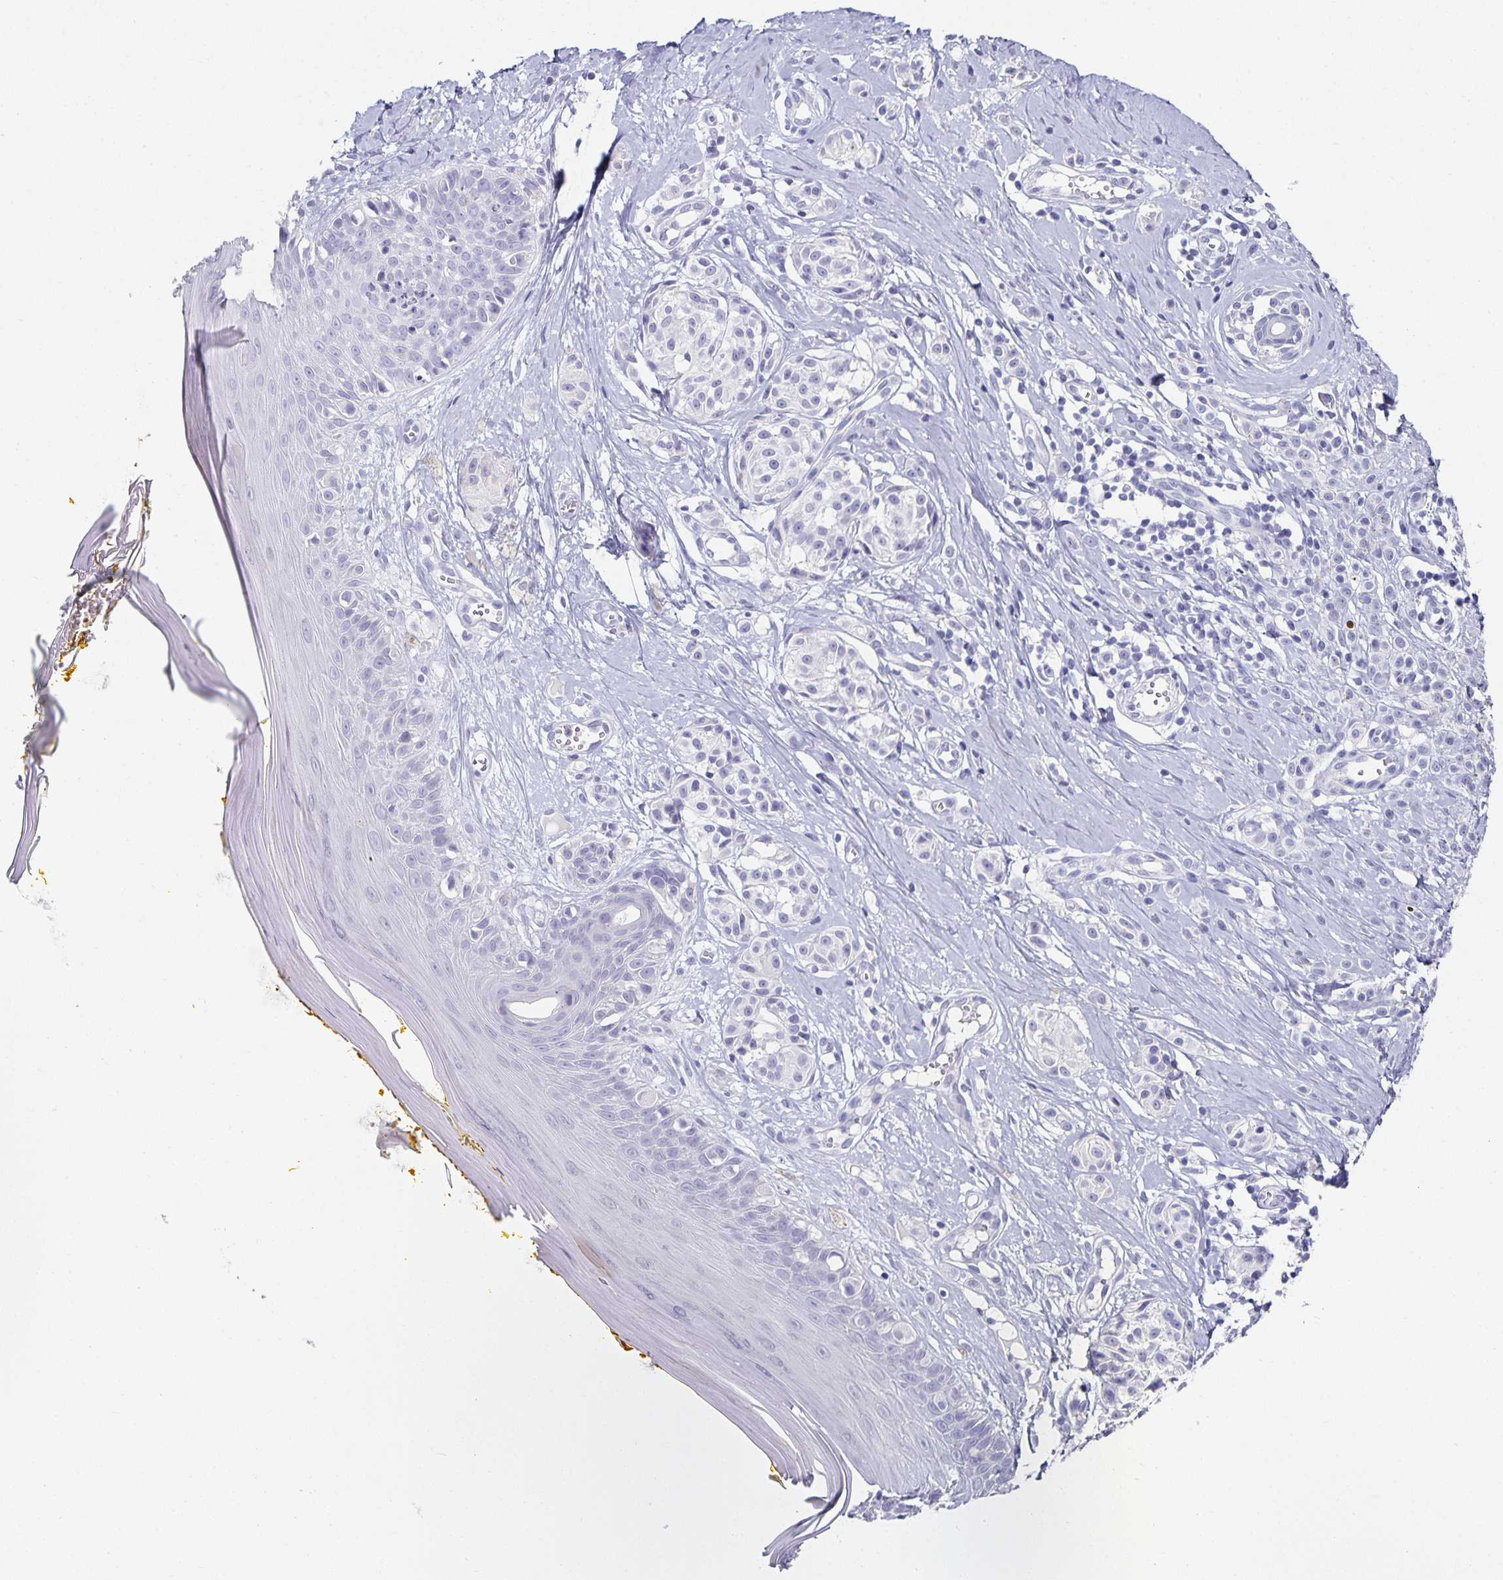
{"staining": {"intensity": "negative", "quantity": "none", "location": "none"}, "tissue": "melanoma", "cell_type": "Tumor cells", "image_type": "cancer", "snomed": [{"axis": "morphology", "description": "Malignant melanoma, NOS"}, {"axis": "topography", "description": "Skin"}], "caption": "There is no significant positivity in tumor cells of melanoma.", "gene": "CHGA", "patient": {"sex": "male", "age": 74}}